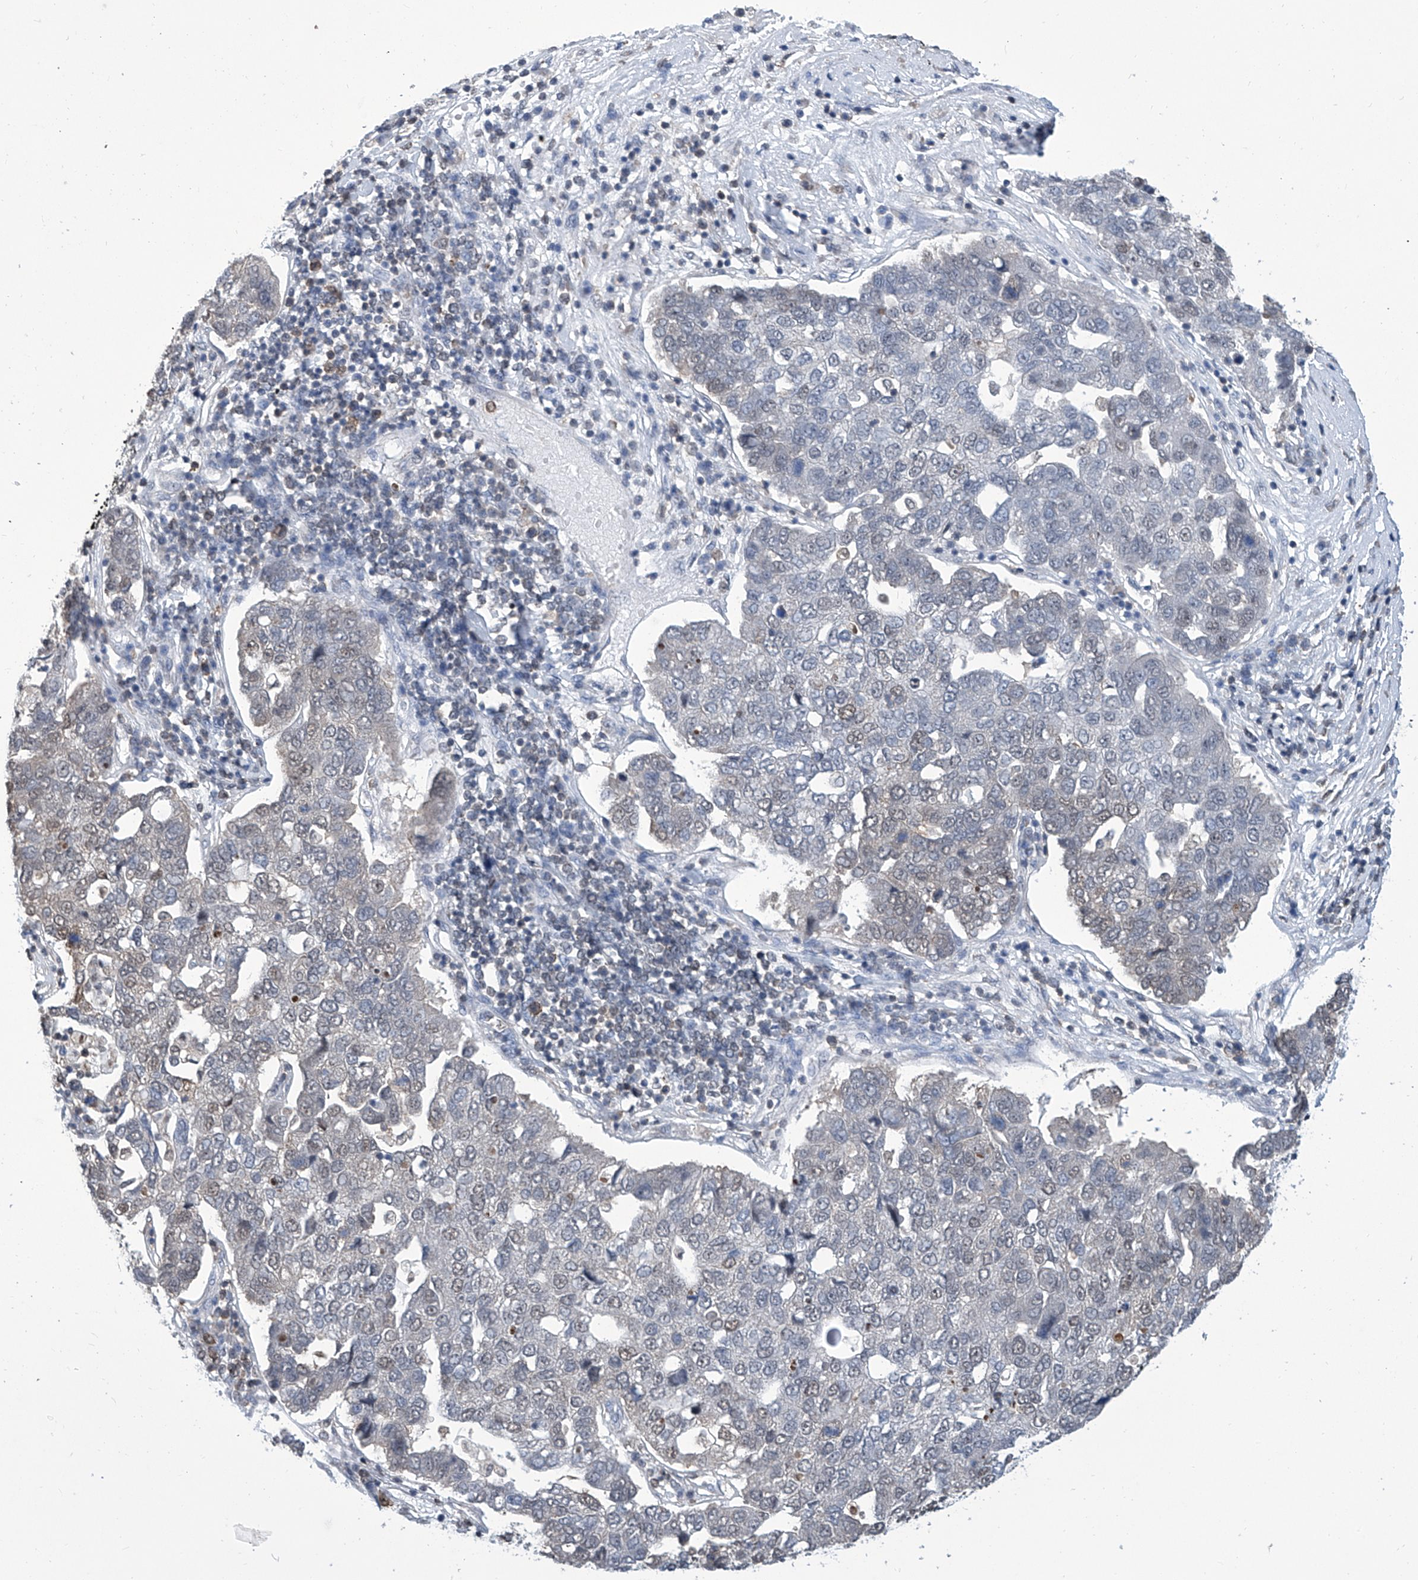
{"staining": {"intensity": "negative", "quantity": "none", "location": "none"}, "tissue": "pancreatic cancer", "cell_type": "Tumor cells", "image_type": "cancer", "snomed": [{"axis": "morphology", "description": "Adenocarcinoma, NOS"}, {"axis": "topography", "description": "Pancreas"}], "caption": "An image of pancreatic cancer (adenocarcinoma) stained for a protein exhibits no brown staining in tumor cells.", "gene": "SREBF2", "patient": {"sex": "female", "age": 61}}